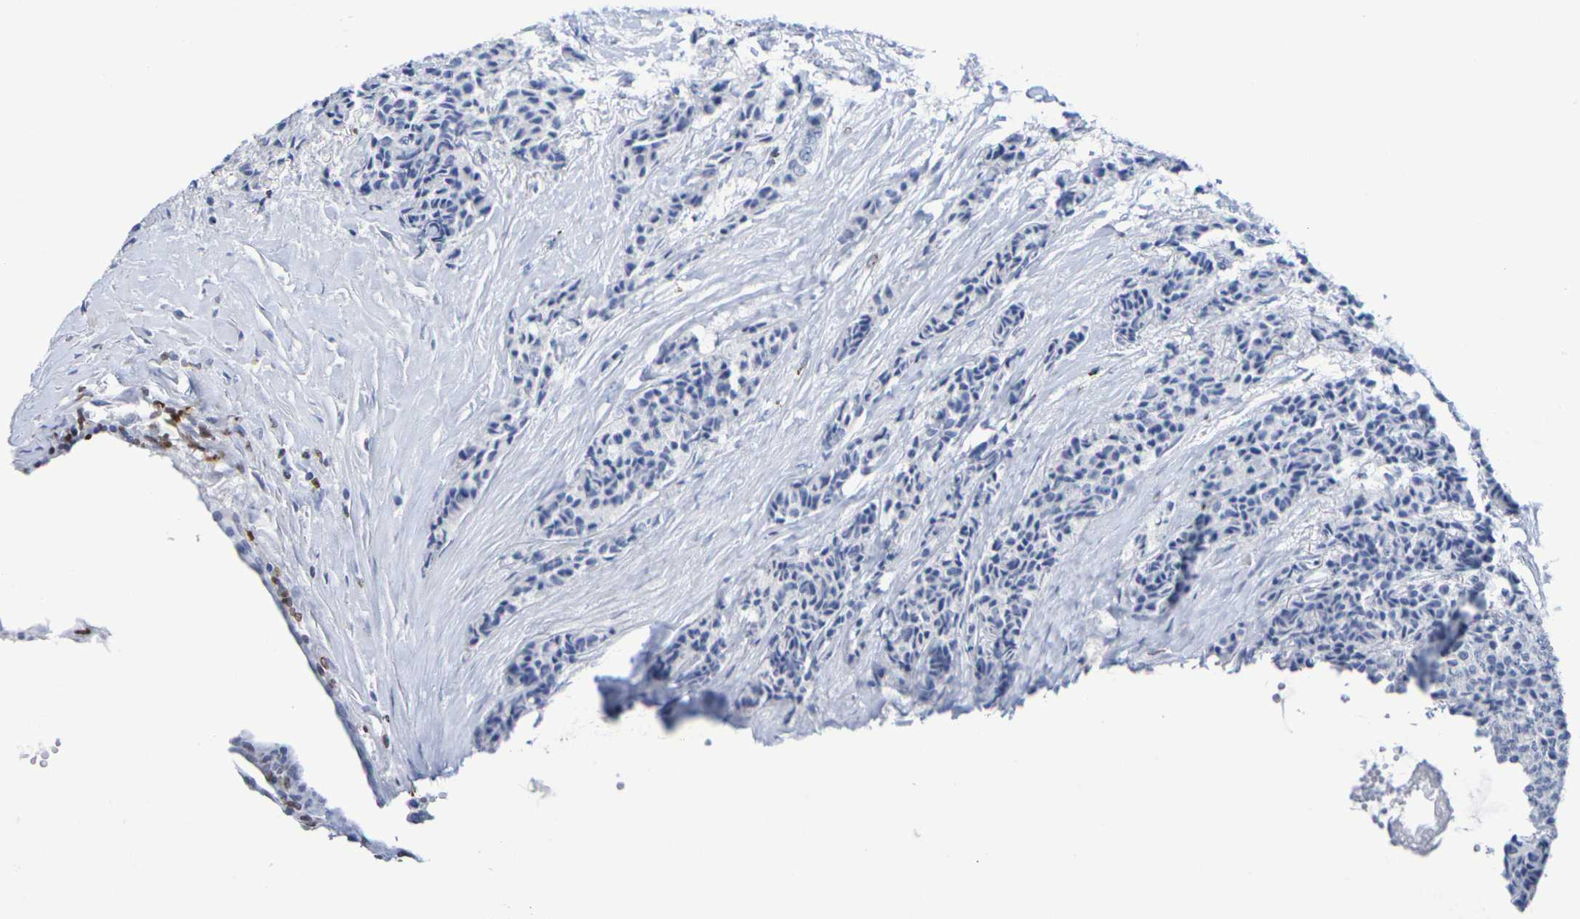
{"staining": {"intensity": "negative", "quantity": "none", "location": "none"}, "tissue": "carcinoid", "cell_type": "Tumor cells", "image_type": "cancer", "snomed": [{"axis": "morphology", "description": "Carcinoid, malignant, NOS"}, {"axis": "topography", "description": "Colon"}], "caption": "Immunohistochemistry histopathology image of carcinoid (malignant) stained for a protein (brown), which demonstrates no positivity in tumor cells.", "gene": "H1-5", "patient": {"sex": "female", "age": 61}}